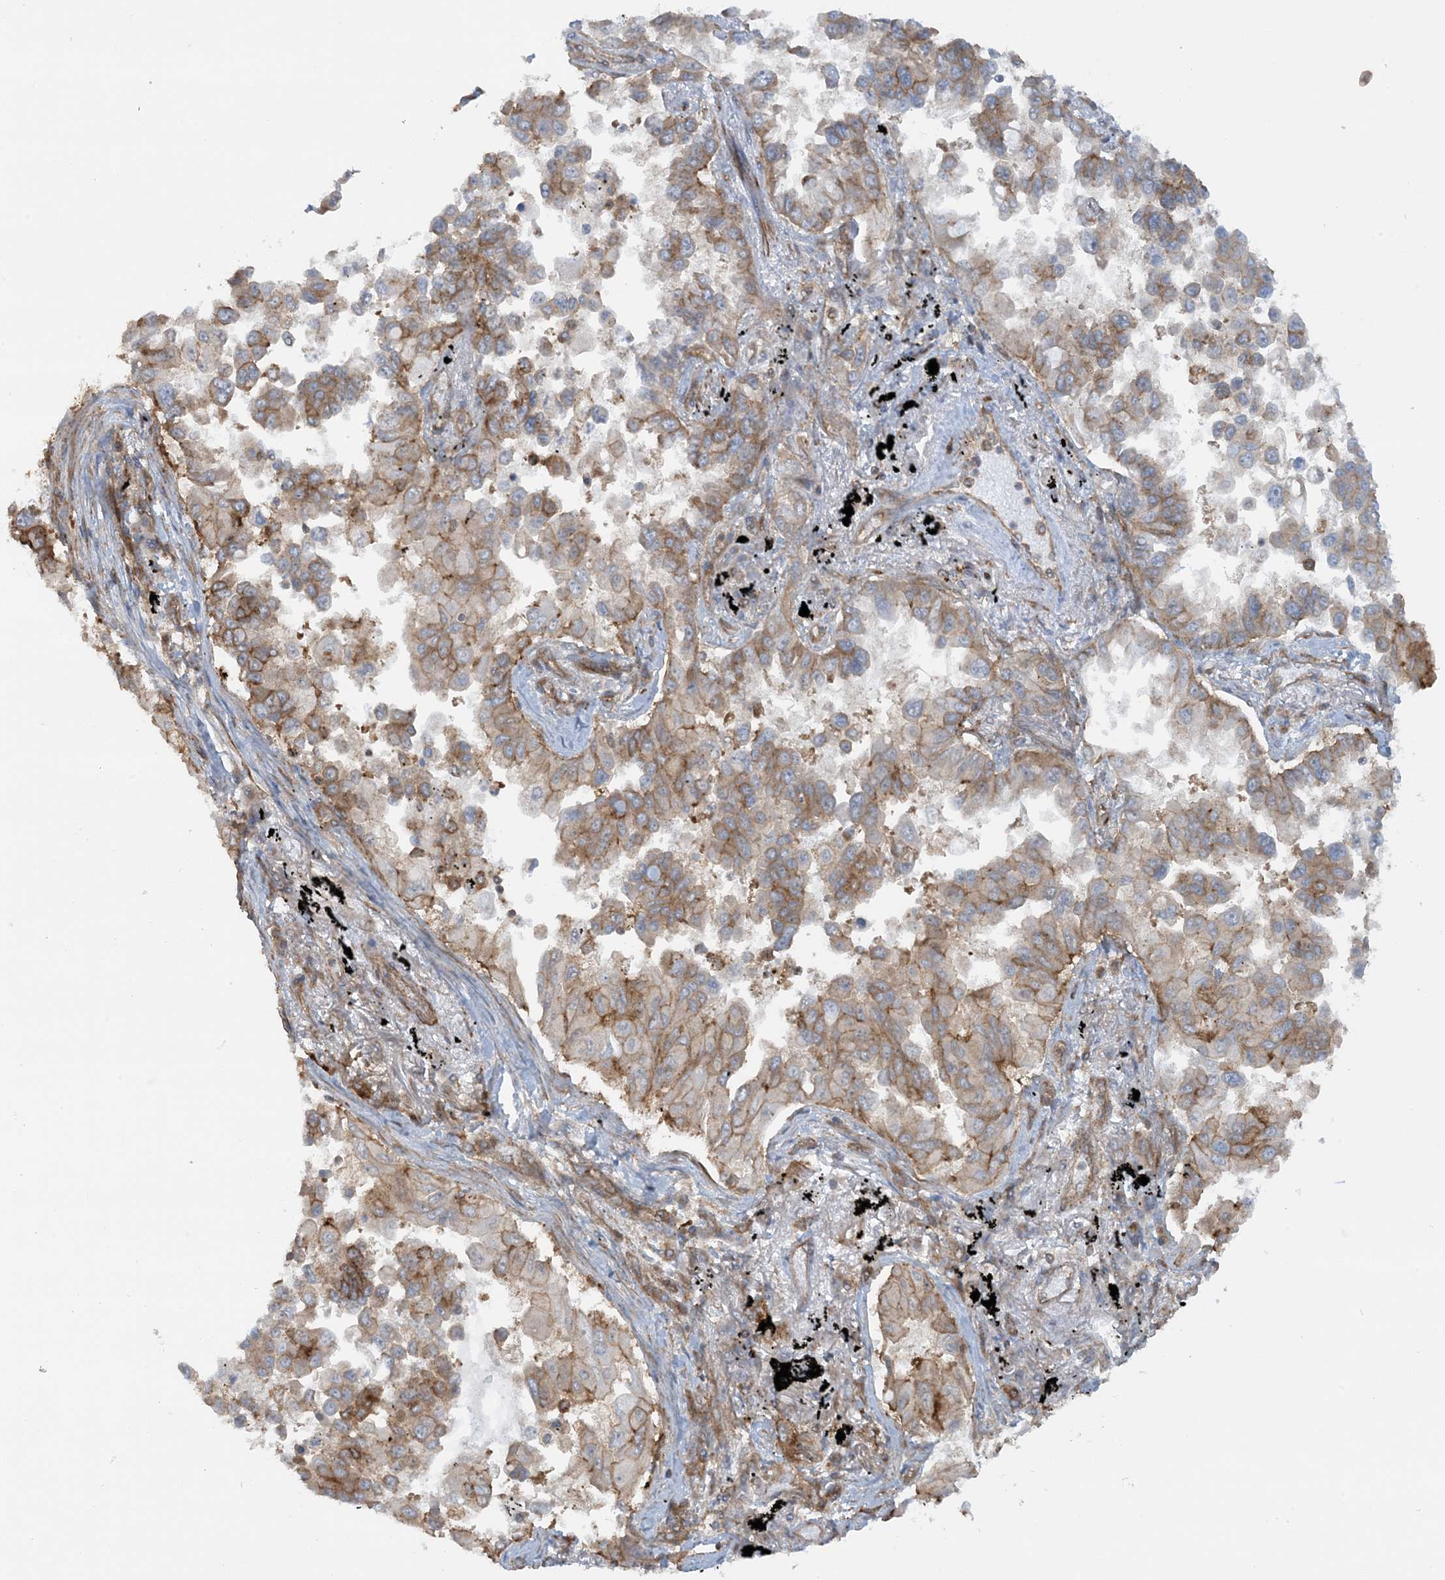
{"staining": {"intensity": "strong", "quantity": "25%-75%", "location": "cytoplasmic/membranous"}, "tissue": "lung cancer", "cell_type": "Tumor cells", "image_type": "cancer", "snomed": [{"axis": "morphology", "description": "Adenocarcinoma, NOS"}, {"axis": "topography", "description": "Lung"}], "caption": "Lung cancer (adenocarcinoma) tissue displays strong cytoplasmic/membranous expression in approximately 25%-75% of tumor cells (DAB IHC with brightfield microscopy, high magnification).", "gene": "STAM2", "patient": {"sex": "female", "age": 67}}